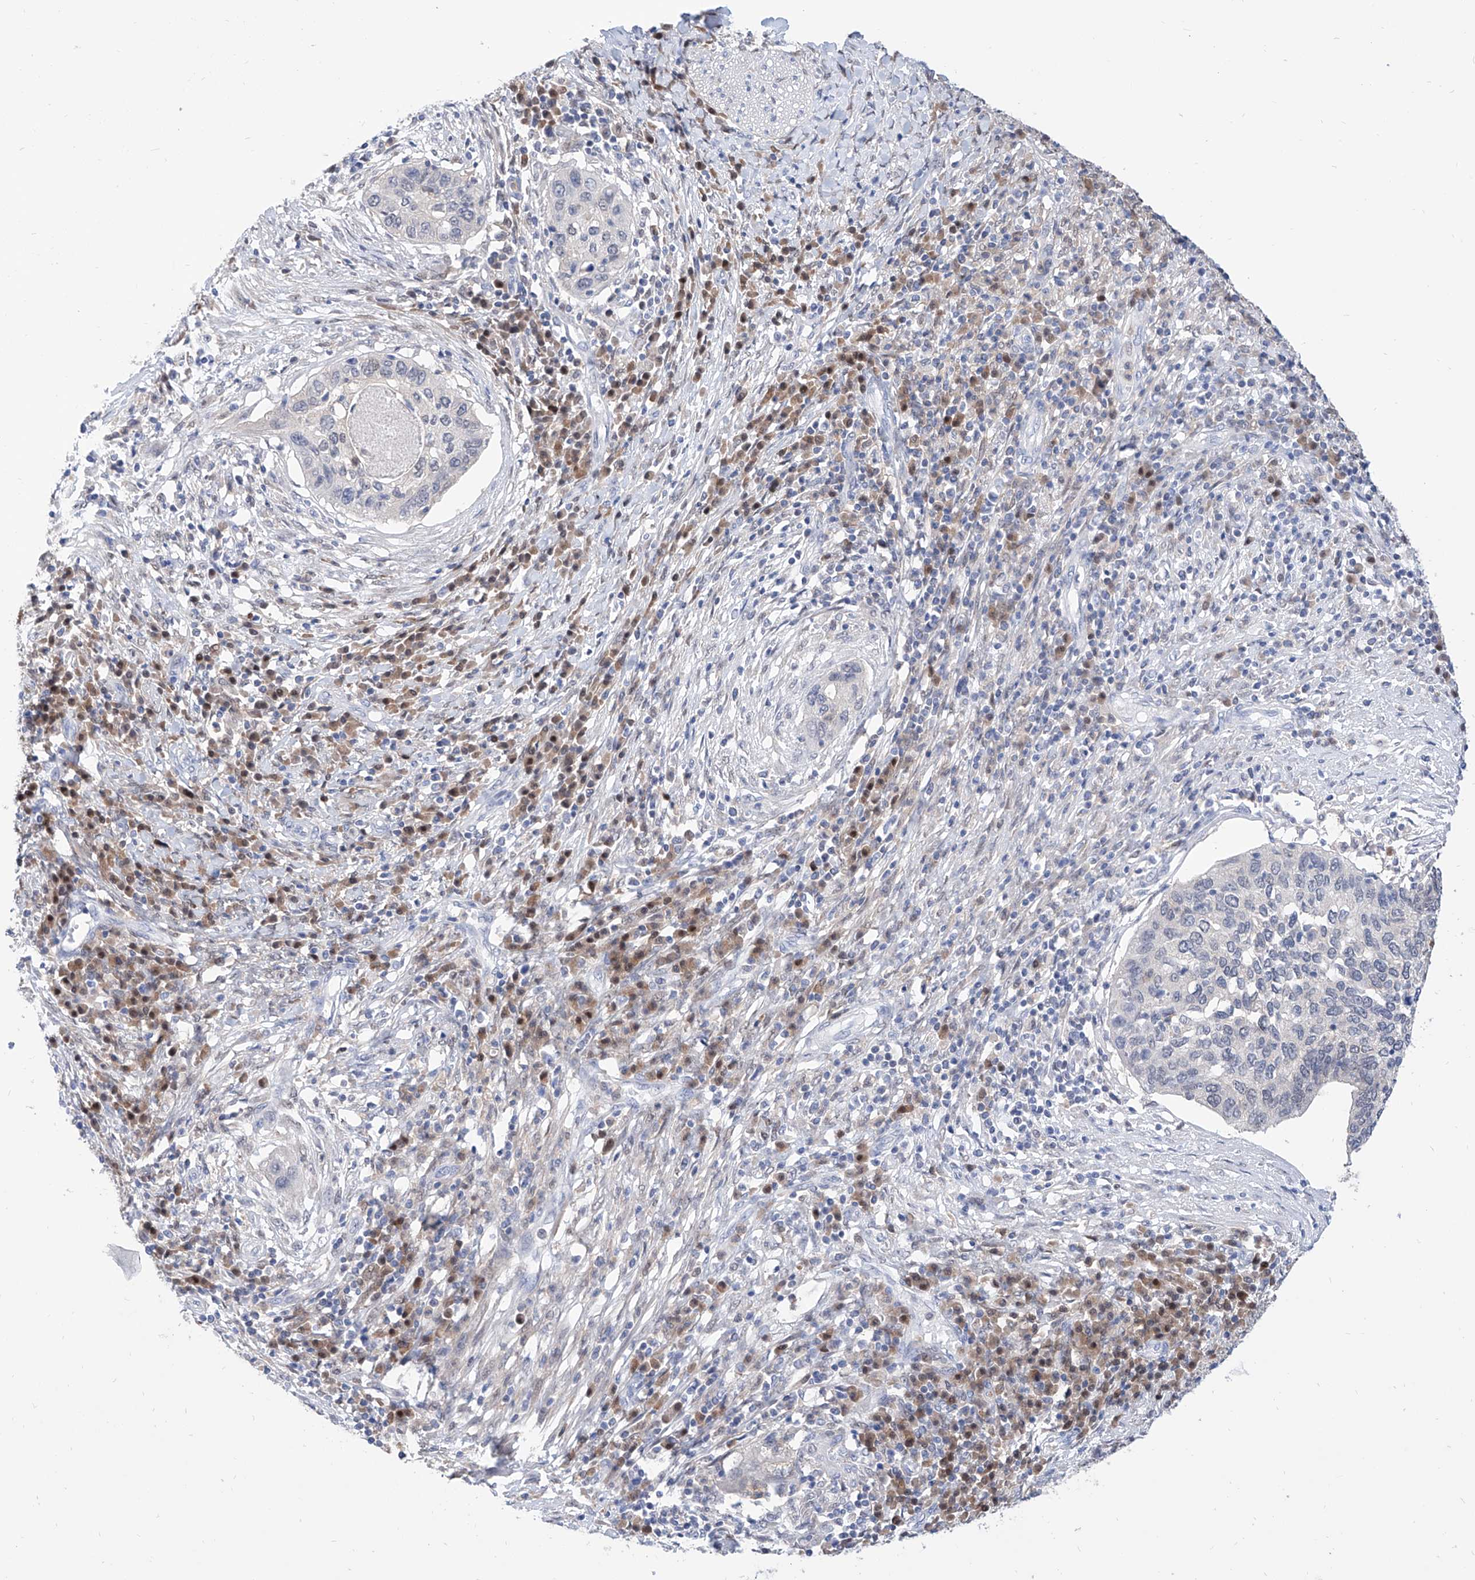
{"staining": {"intensity": "negative", "quantity": "none", "location": "none"}, "tissue": "cervical cancer", "cell_type": "Tumor cells", "image_type": "cancer", "snomed": [{"axis": "morphology", "description": "Squamous cell carcinoma, NOS"}, {"axis": "topography", "description": "Cervix"}], "caption": "A photomicrograph of cervical squamous cell carcinoma stained for a protein reveals no brown staining in tumor cells.", "gene": "PDXK", "patient": {"sex": "female", "age": 38}}